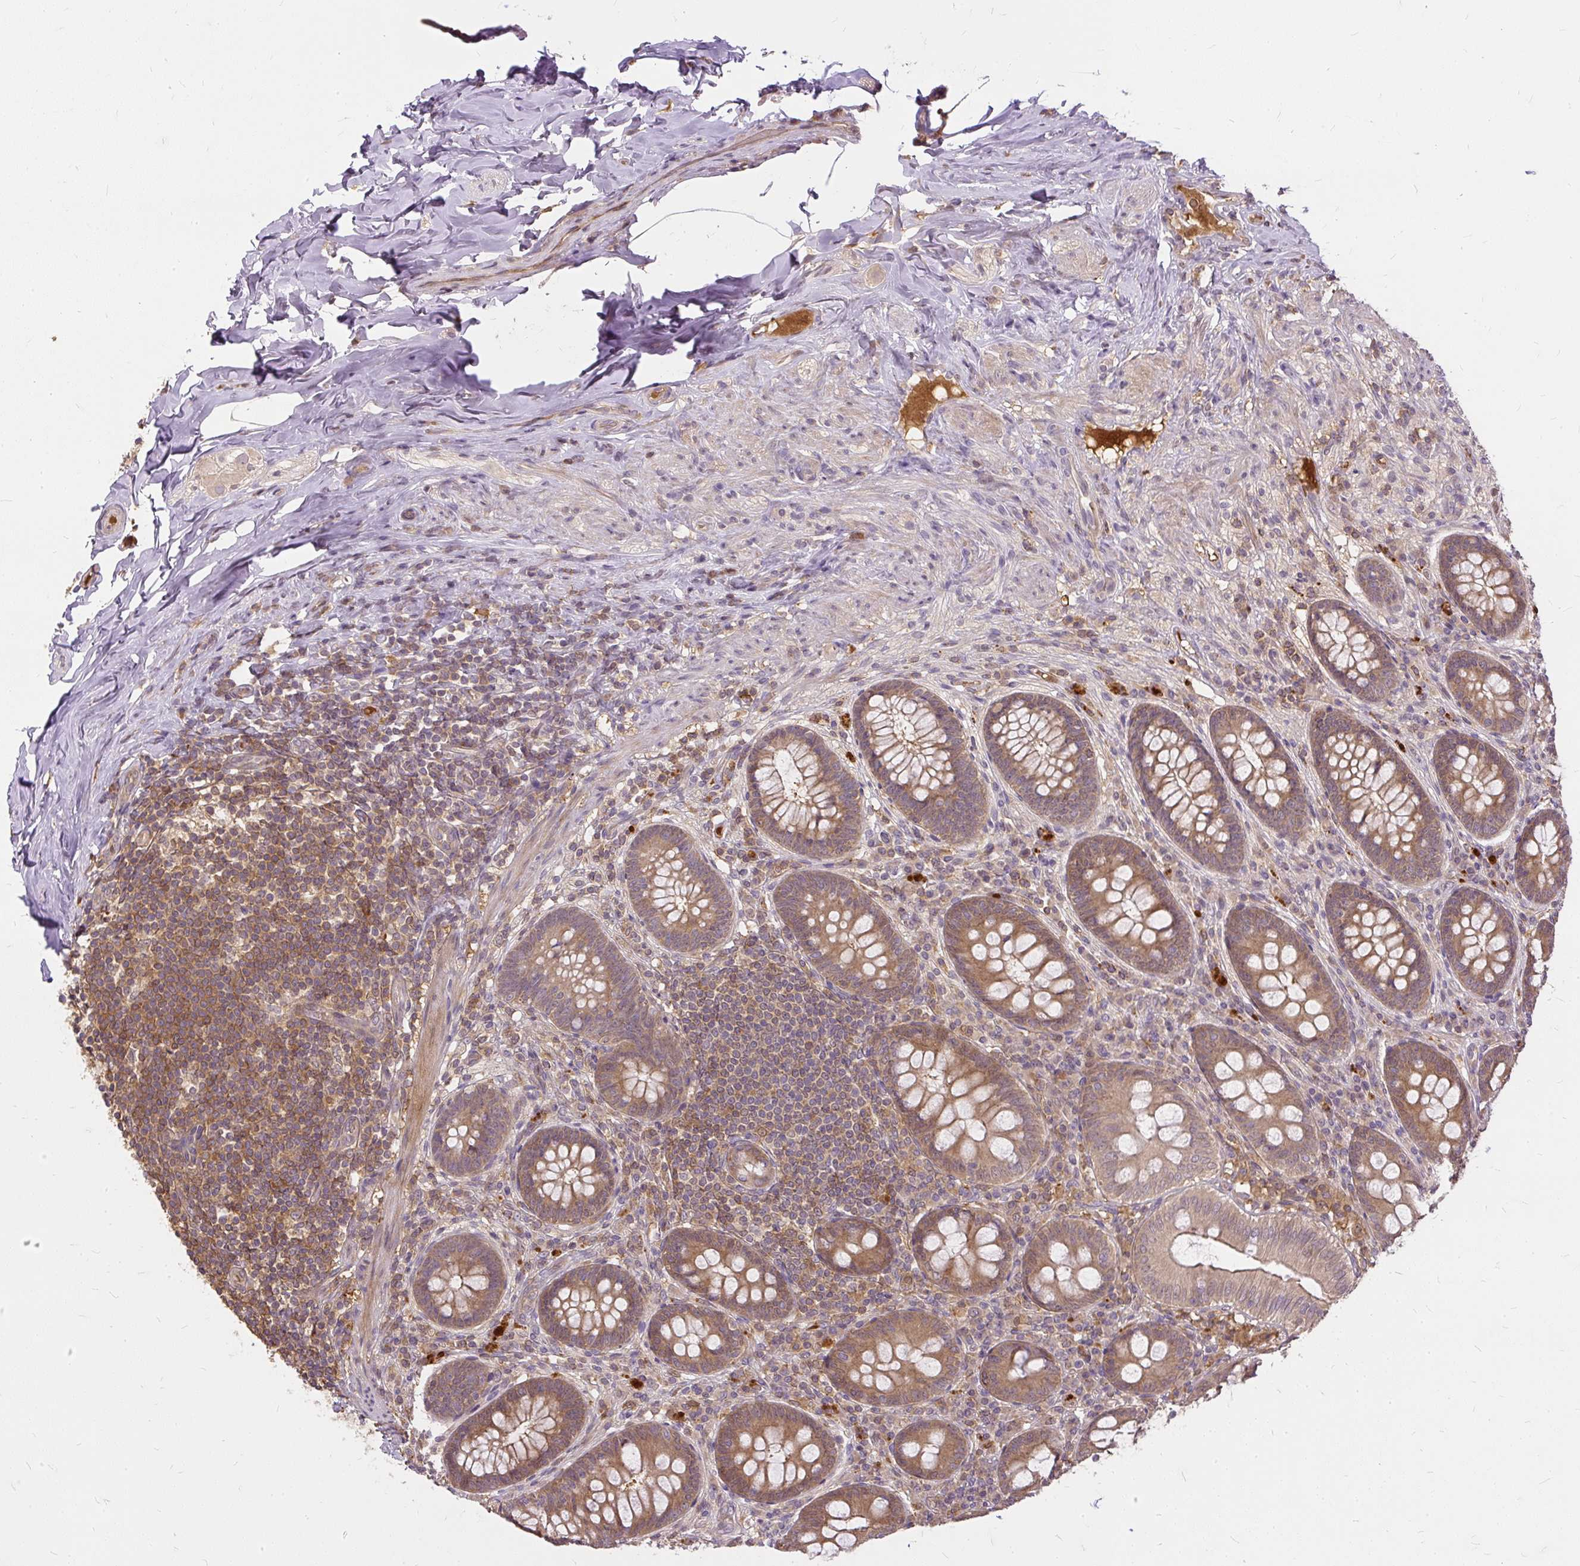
{"staining": {"intensity": "moderate", "quantity": ">75%", "location": "cytoplasmic/membranous"}, "tissue": "appendix", "cell_type": "Glandular cells", "image_type": "normal", "snomed": [{"axis": "morphology", "description": "Normal tissue, NOS"}, {"axis": "topography", "description": "Appendix"}], "caption": "Protein staining exhibits moderate cytoplasmic/membranous positivity in about >75% of glandular cells in unremarkable appendix. Immunohistochemistry (ihc) stains the protein in brown and the nuclei are stained blue.", "gene": "AP5S1", "patient": {"sex": "male", "age": 71}}